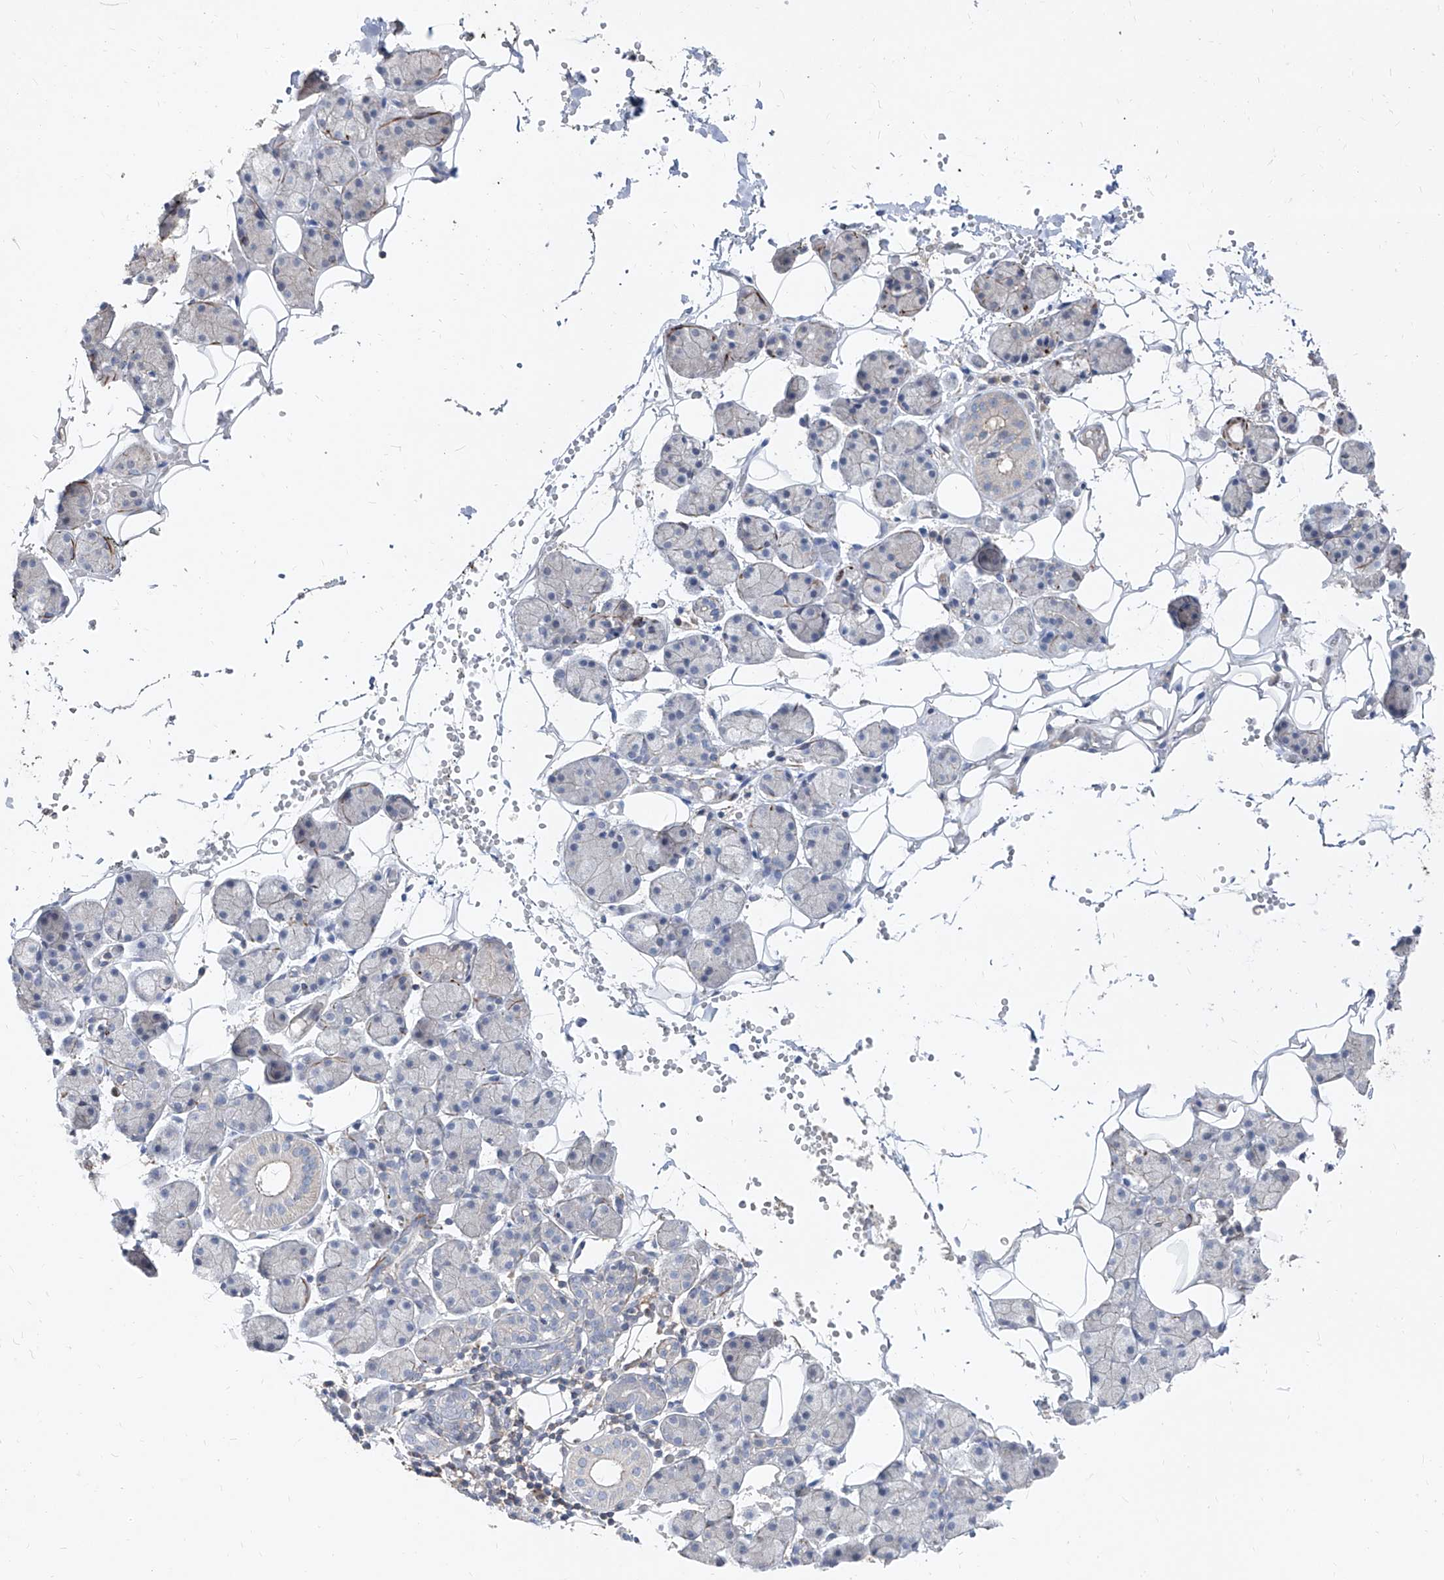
{"staining": {"intensity": "negative", "quantity": "none", "location": "none"}, "tissue": "salivary gland", "cell_type": "Glandular cells", "image_type": "normal", "snomed": [{"axis": "morphology", "description": "Normal tissue, NOS"}, {"axis": "topography", "description": "Salivary gland"}], "caption": "An immunohistochemistry photomicrograph of normal salivary gland is shown. There is no staining in glandular cells of salivary gland.", "gene": "UFD1", "patient": {"sex": "female", "age": 33}}